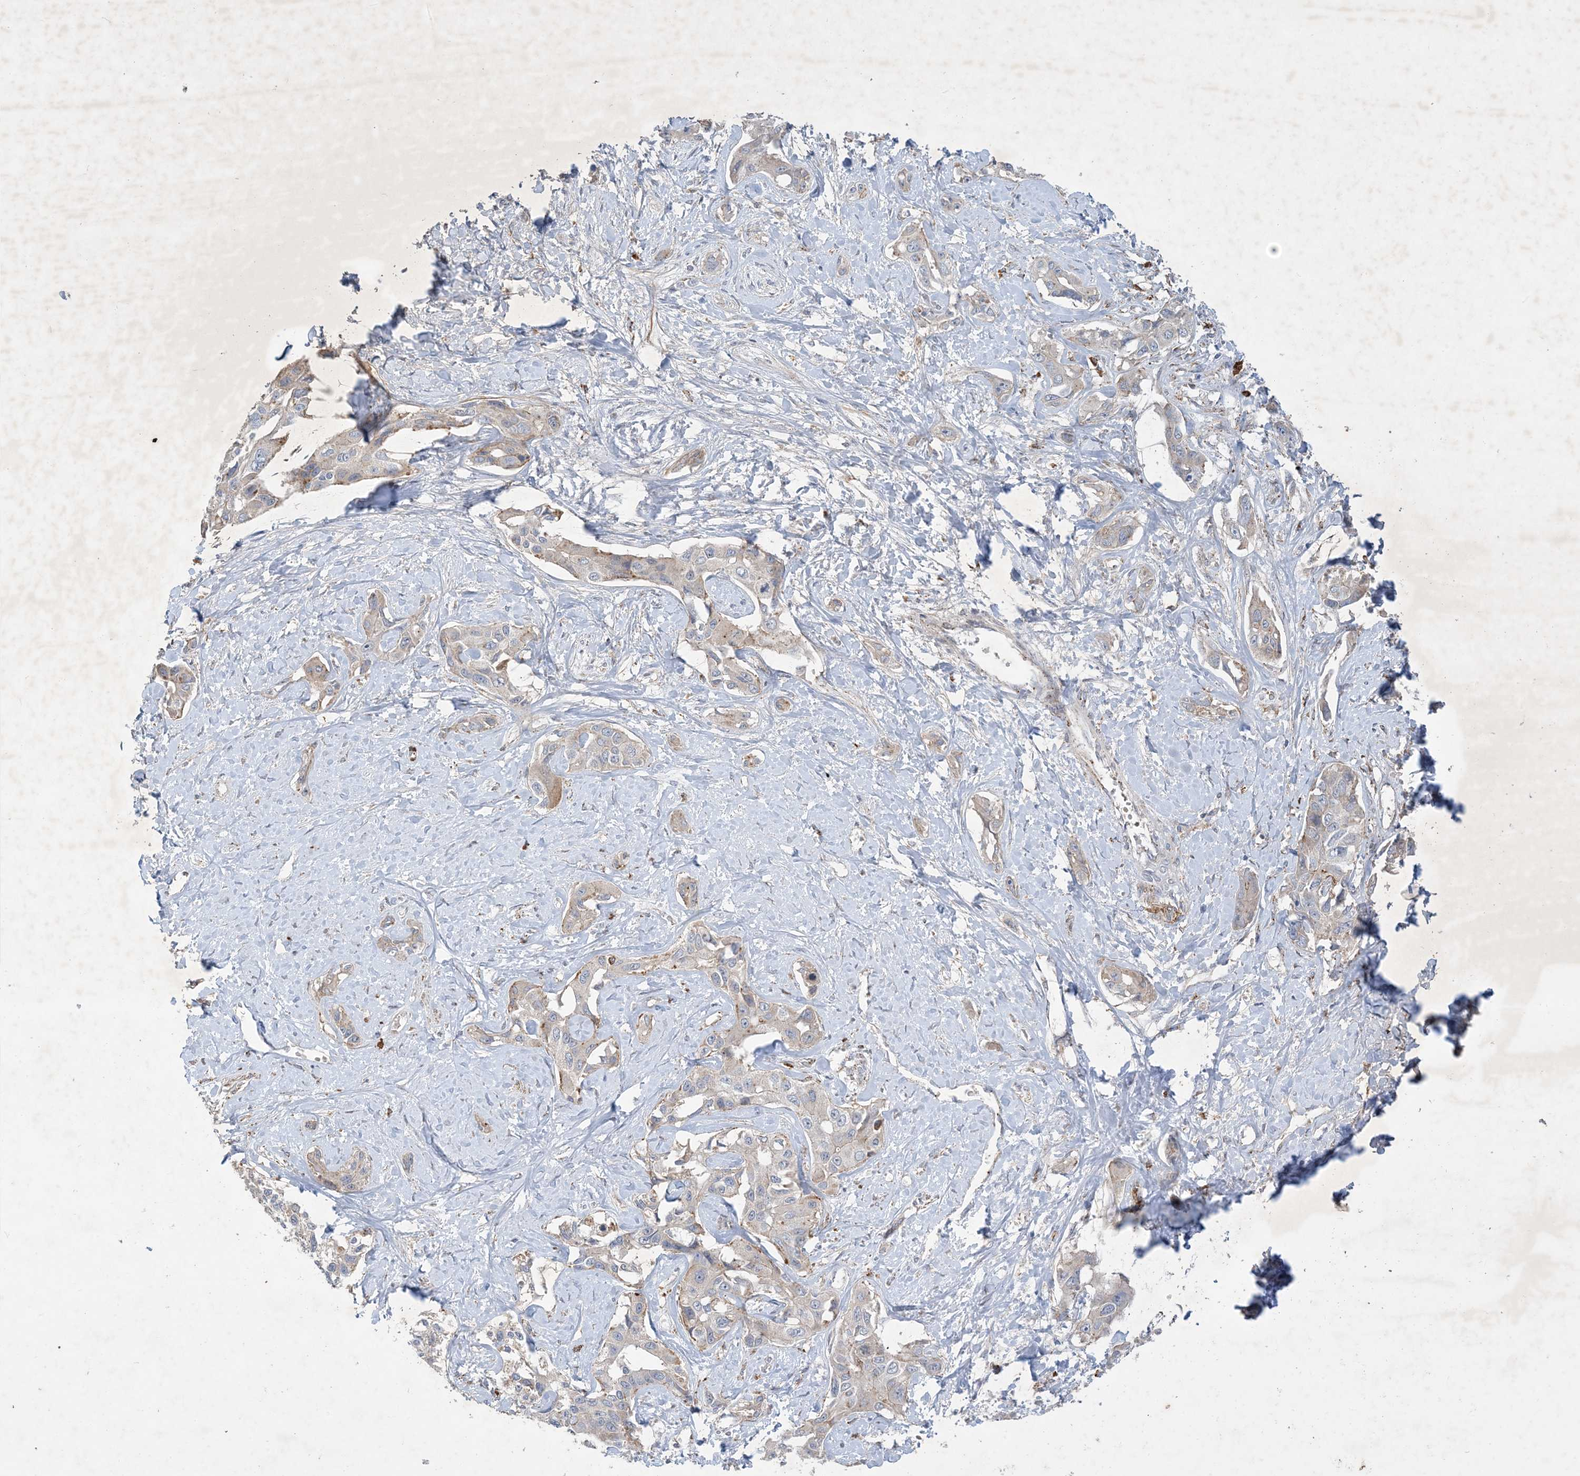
{"staining": {"intensity": "negative", "quantity": "none", "location": "none"}, "tissue": "liver cancer", "cell_type": "Tumor cells", "image_type": "cancer", "snomed": [{"axis": "morphology", "description": "Cholangiocarcinoma"}, {"axis": "topography", "description": "Liver"}], "caption": "A high-resolution photomicrograph shows IHC staining of cholangiocarcinoma (liver), which demonstrates no significant expression in tumor cells.", "gene": "MRPS18A", "patient": {"sex": "male", "age": 59}}